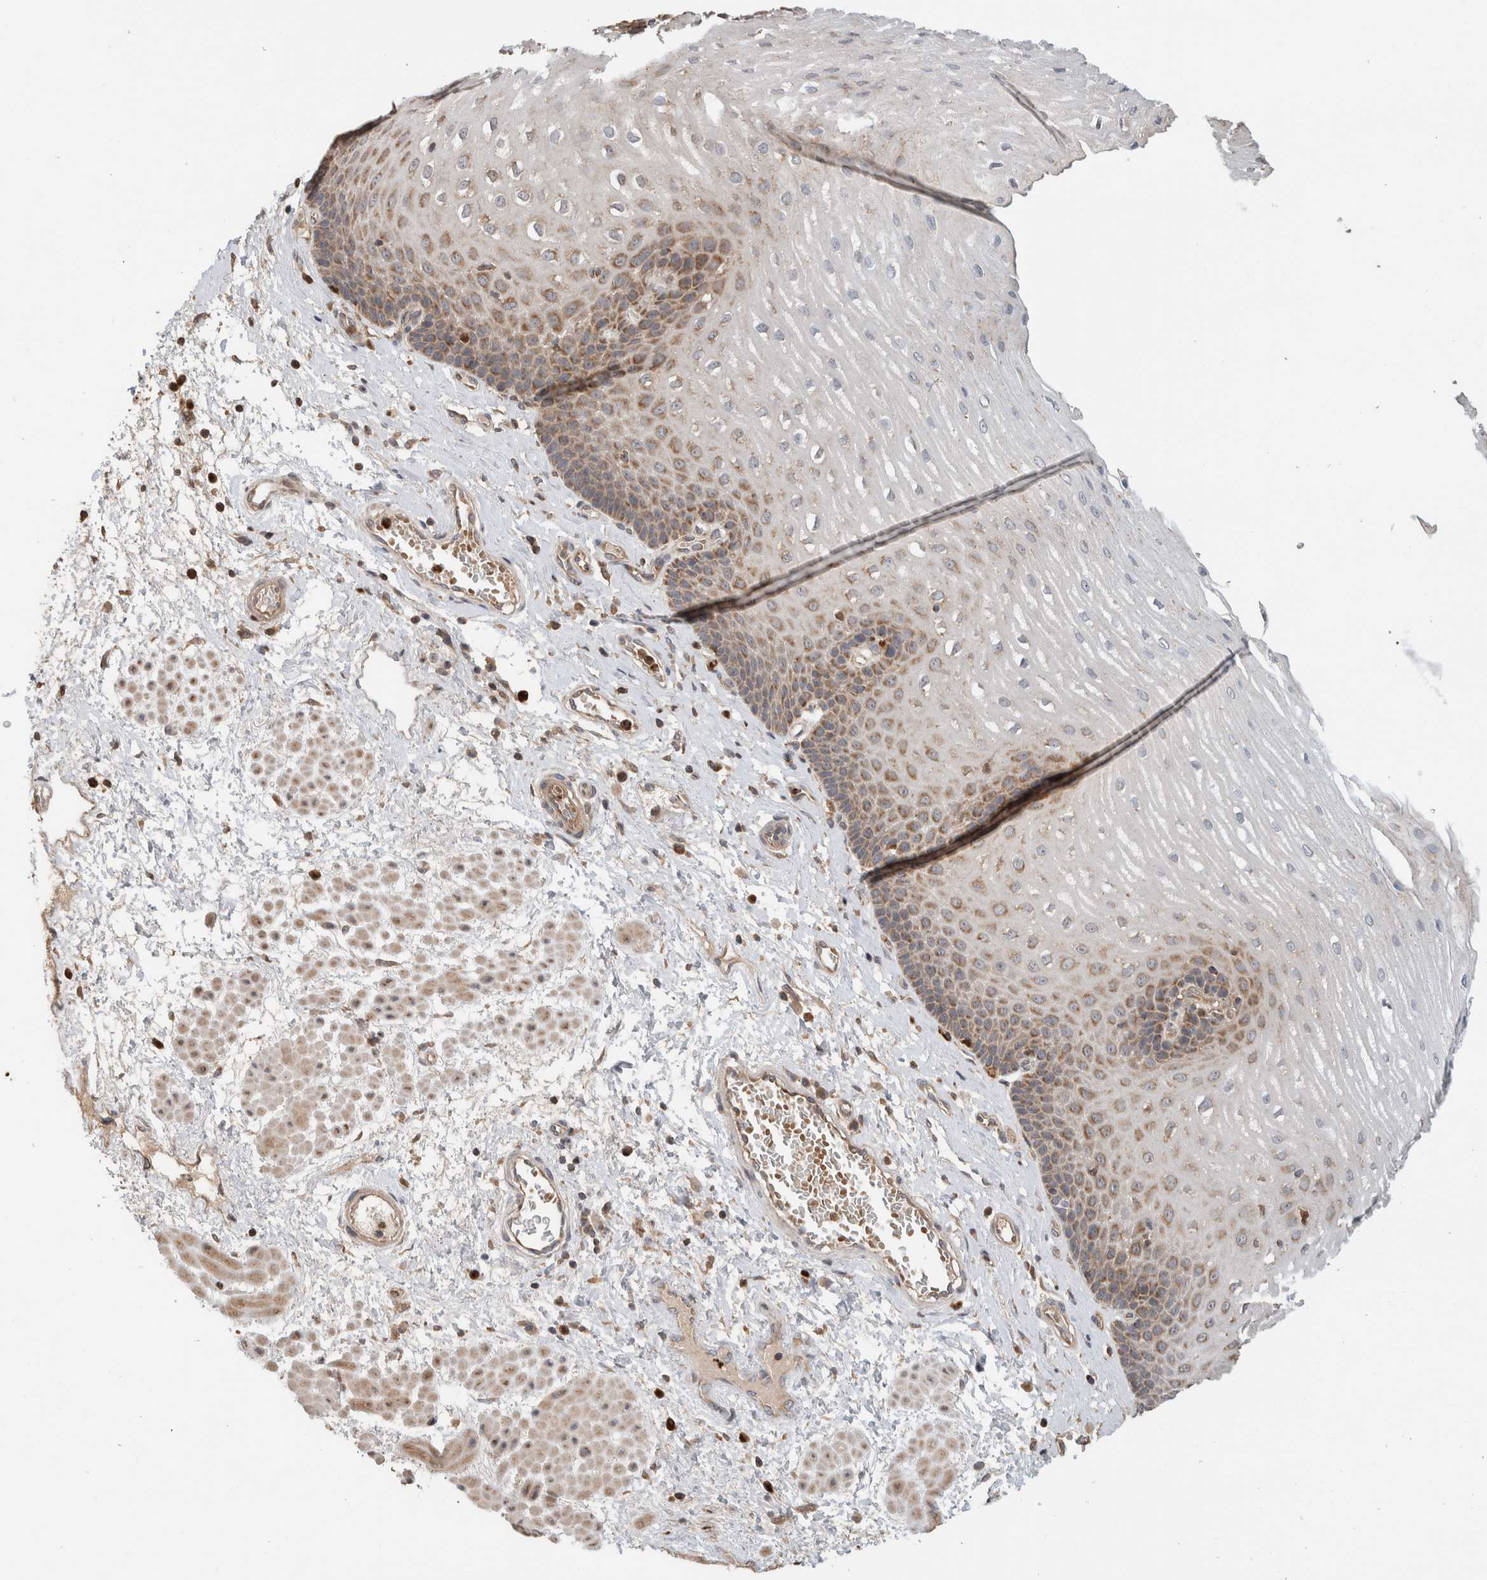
{"staining": {"intensity": "moderate", "quantity": "25%-75%", "location": "cytoplasmic/membranous"}, "tissue": "esophagus", "cell_type": "Squamous epithelial cells", "image_type": "normal", "snomed": [{"axis": "morphology", "description": "Normal tissue, NOS"}, {"axis": "topography", "description": "Esophagus"}], "caption": "Protein expression by immunohistochemistry displays moderate cytoplasmic/membranous expression in approximately 25%-75% of squamous epithelial cells in benign esophagus.", "gene": "VPS53", "patient": {"sex": "male", "age": 48}}